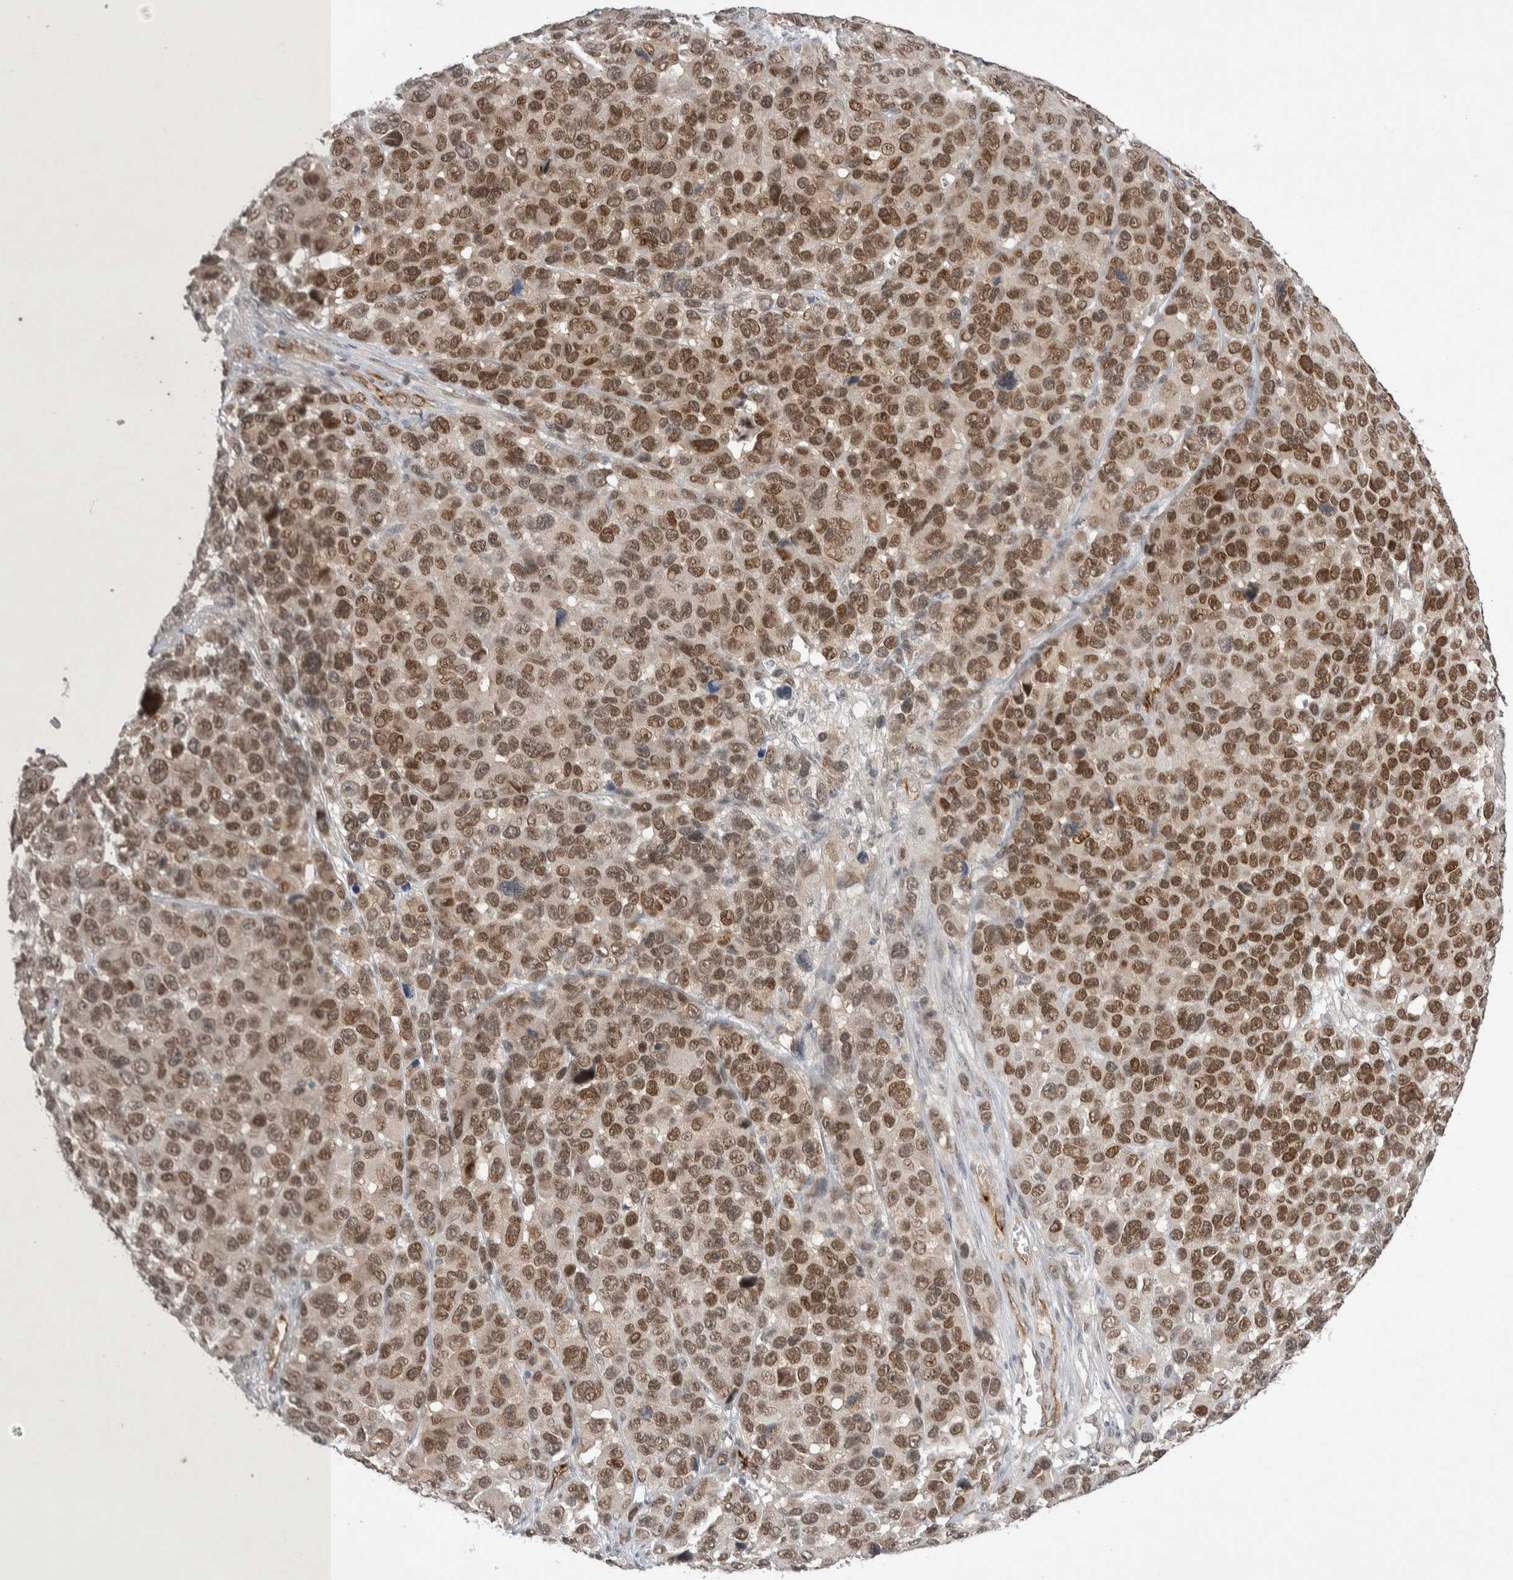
{"staining": {"intensity": "moderate", "quantity": ">75%", "location": "nuclear"}, "tissue": "melanoma", "cell_type": "Tumor cells", "image_type": "cancer", "snomed": [{"axis": "morphology", "description": "Malignant melanoma, NOS"}, {"axis": "topography", "description": "Skin"}], "caption": "This is a histology image of immunohistochemistry staining of melanoma, which shows moderate expression in the nuclear of tumor cells.", "gene": "ZNF704", "patient": {"sex": "male", "age": 53}}